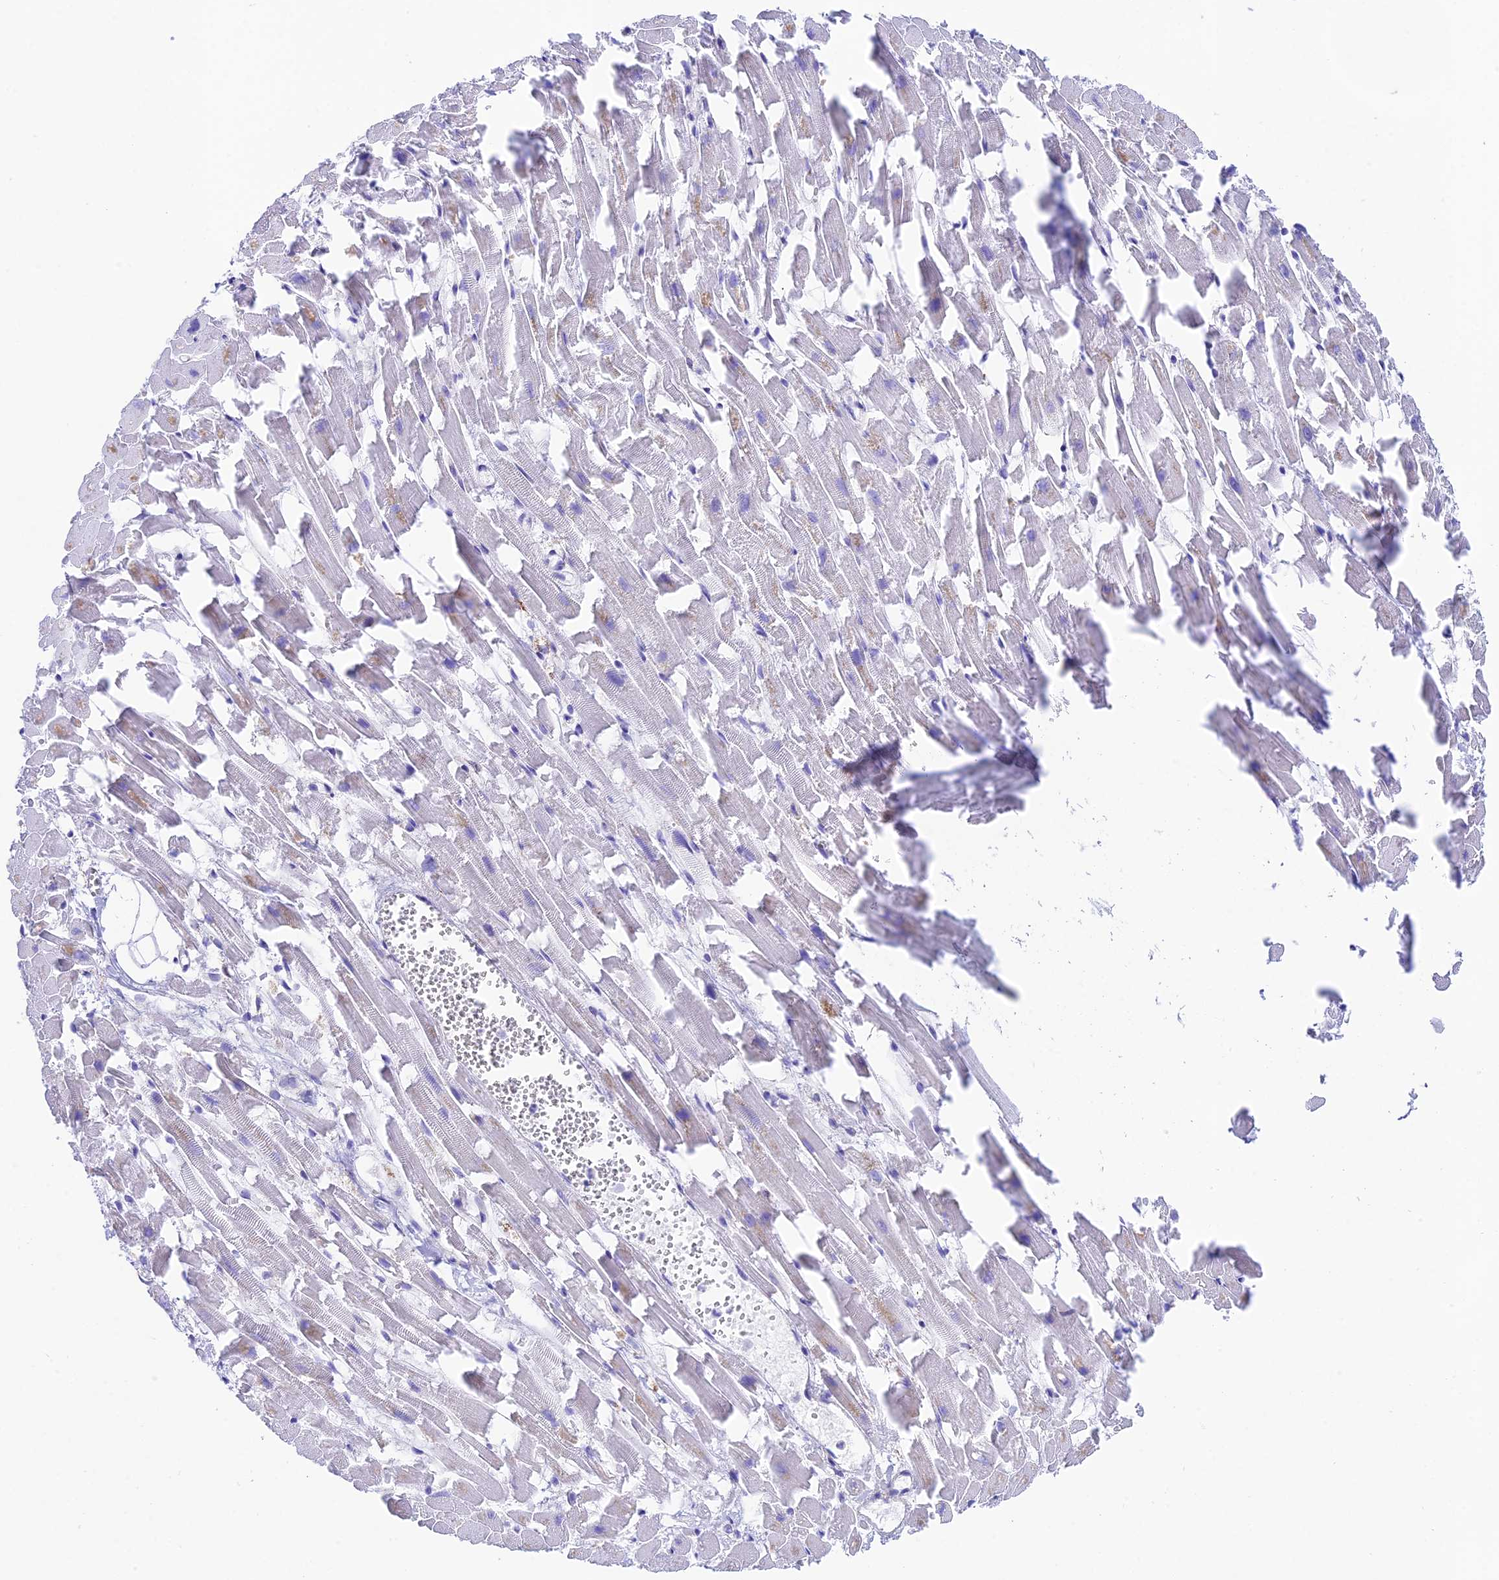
{"staining": {"intensity": "moderate", "quantity": "<25%", "location": "cytoplasmic/membranous"}, "tissue": "heart muscle", "cell_type": "Cardiomyocytes", "image_type": "normal", "snomed": [{"axis": "morphology", "description": "Normal tissue, NOS"}, {"axis": "topography", "description": "Heart"}], "caption": "Immunohistochemical staining of normal human heart muscle demonstrates low levels of moderate cytoplasmic/membranous positivity in about <25% of cardiomyocytes.", "gene": "TUBGCP6", "patient": {"sex": "female", "age": 64}}